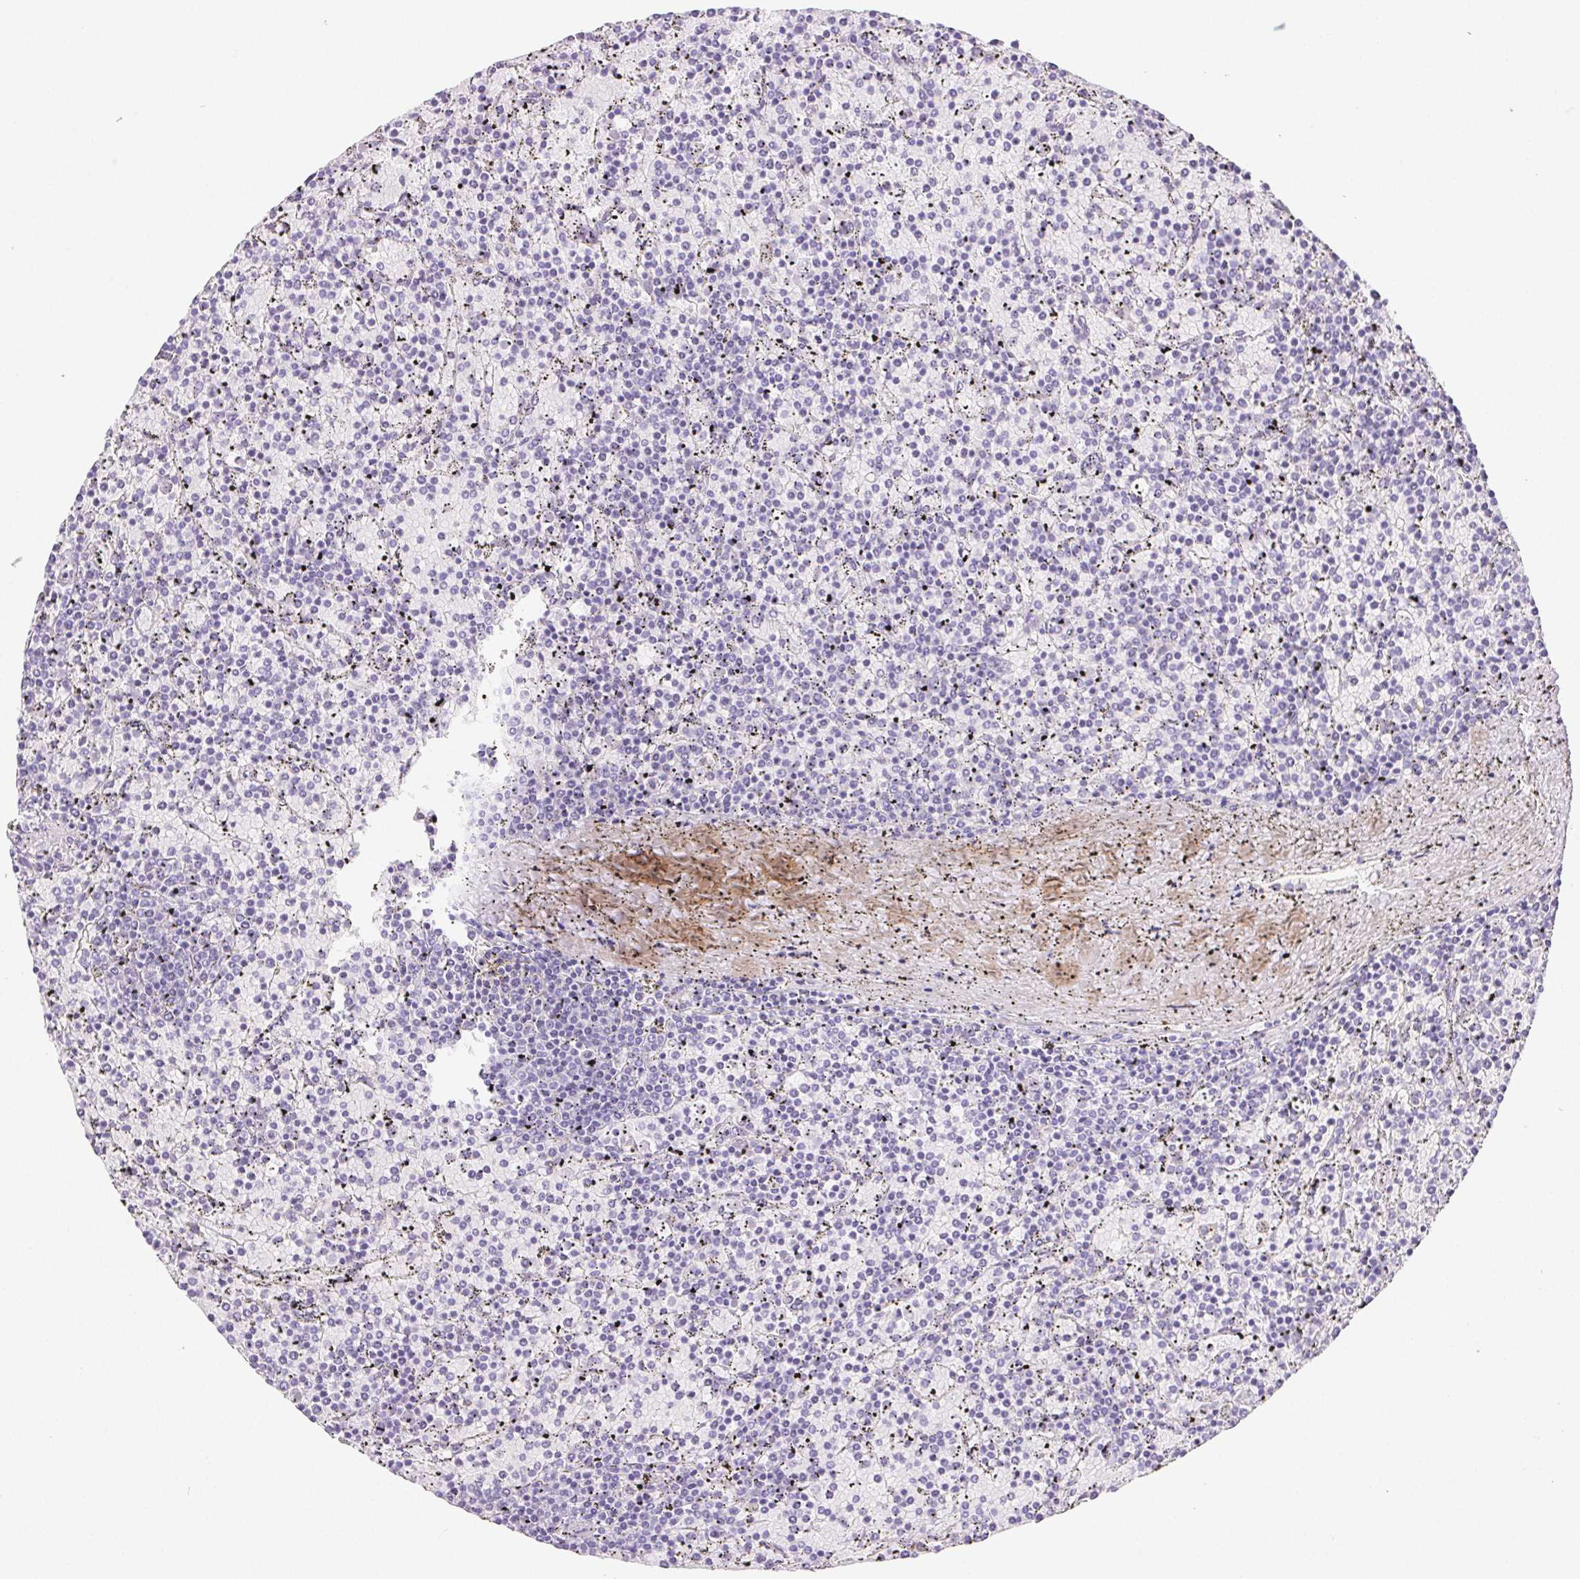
{"staining": {"intensity": "negative", "quantity": "none", "location": "none"}, "tissue": "lymphoma", "cell_type": "Tumor cells", "image_type": "cancer", "snomed": [{"axis": "morphology", "description": "Malignant lymphoma, non-Hodgkin's type, Low grade"}, {"axis": "topography", "description": "Spleen"}], "caption": "High power microscopy photomicrograph of an immunohistochemistry (IHC) photomicrograph of lymphoma, revealing no significant expression in tumor cells.", "gene": "PNLIP", "patient": {"sex": "female", "age": 77}}